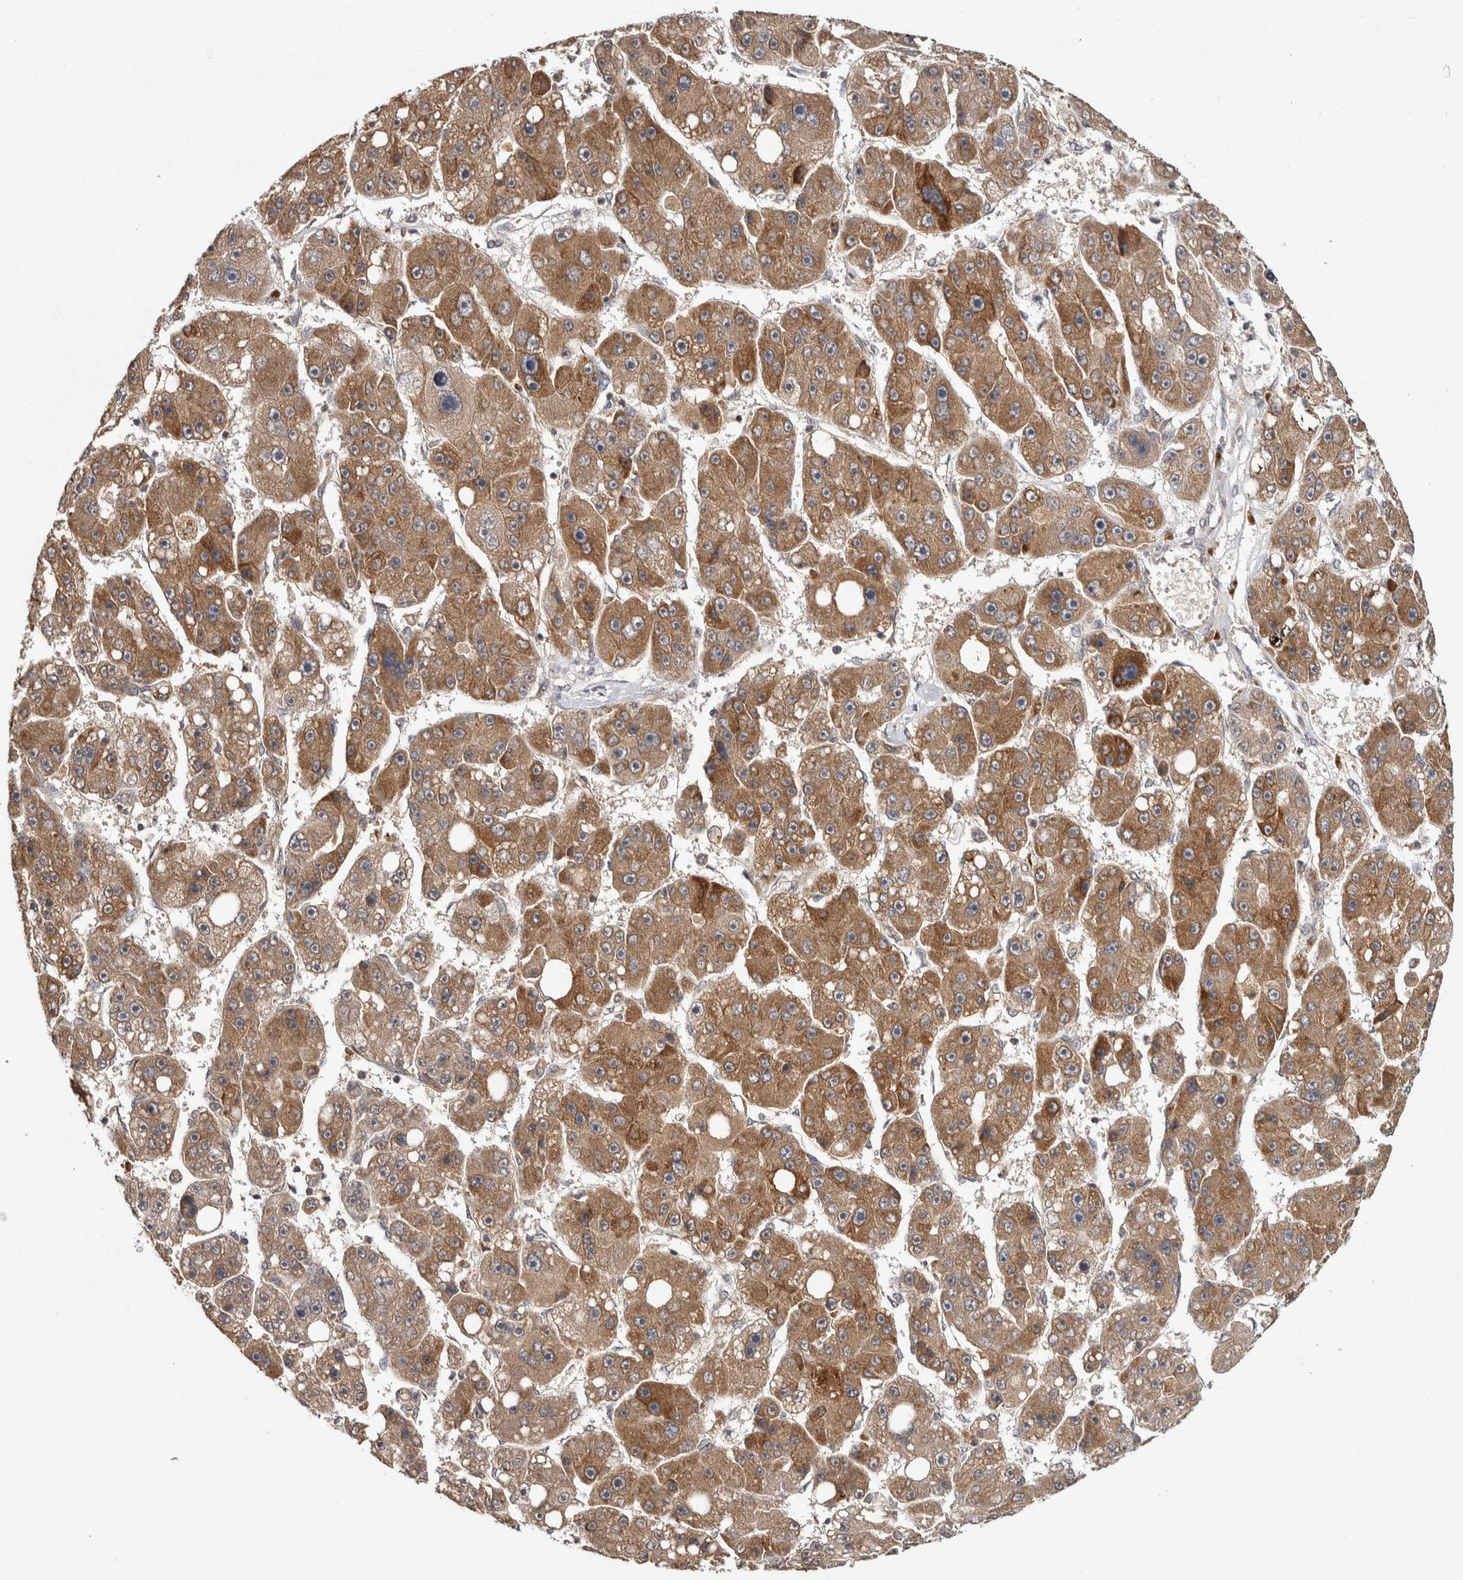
{"staining": {"intensity": "moderate", "quantity": ">75%", "location": "cytoplasmic/membranous"}, "tissue": "liver cancer", "cell_type": "Tumor cells", "image_type": "cancer", "snomed": [{"axis": "morphology", "description": "Carcinoma, Hepatocellular, NOS"}, {"axis": "topography", "description": "Liver"}], "caption": "The micrograph reveals staining of hepatocellular carcinoma (liver), revealing moderate cytoplasmic/membranous protein expression (brown color) within tumor cells. (DAB (3,3'-diaminobenzidine) IHC with brightfield microscopy, high magnification).", "gene": "HMOX2", "patient": {"sex": "female", "age": 61}}